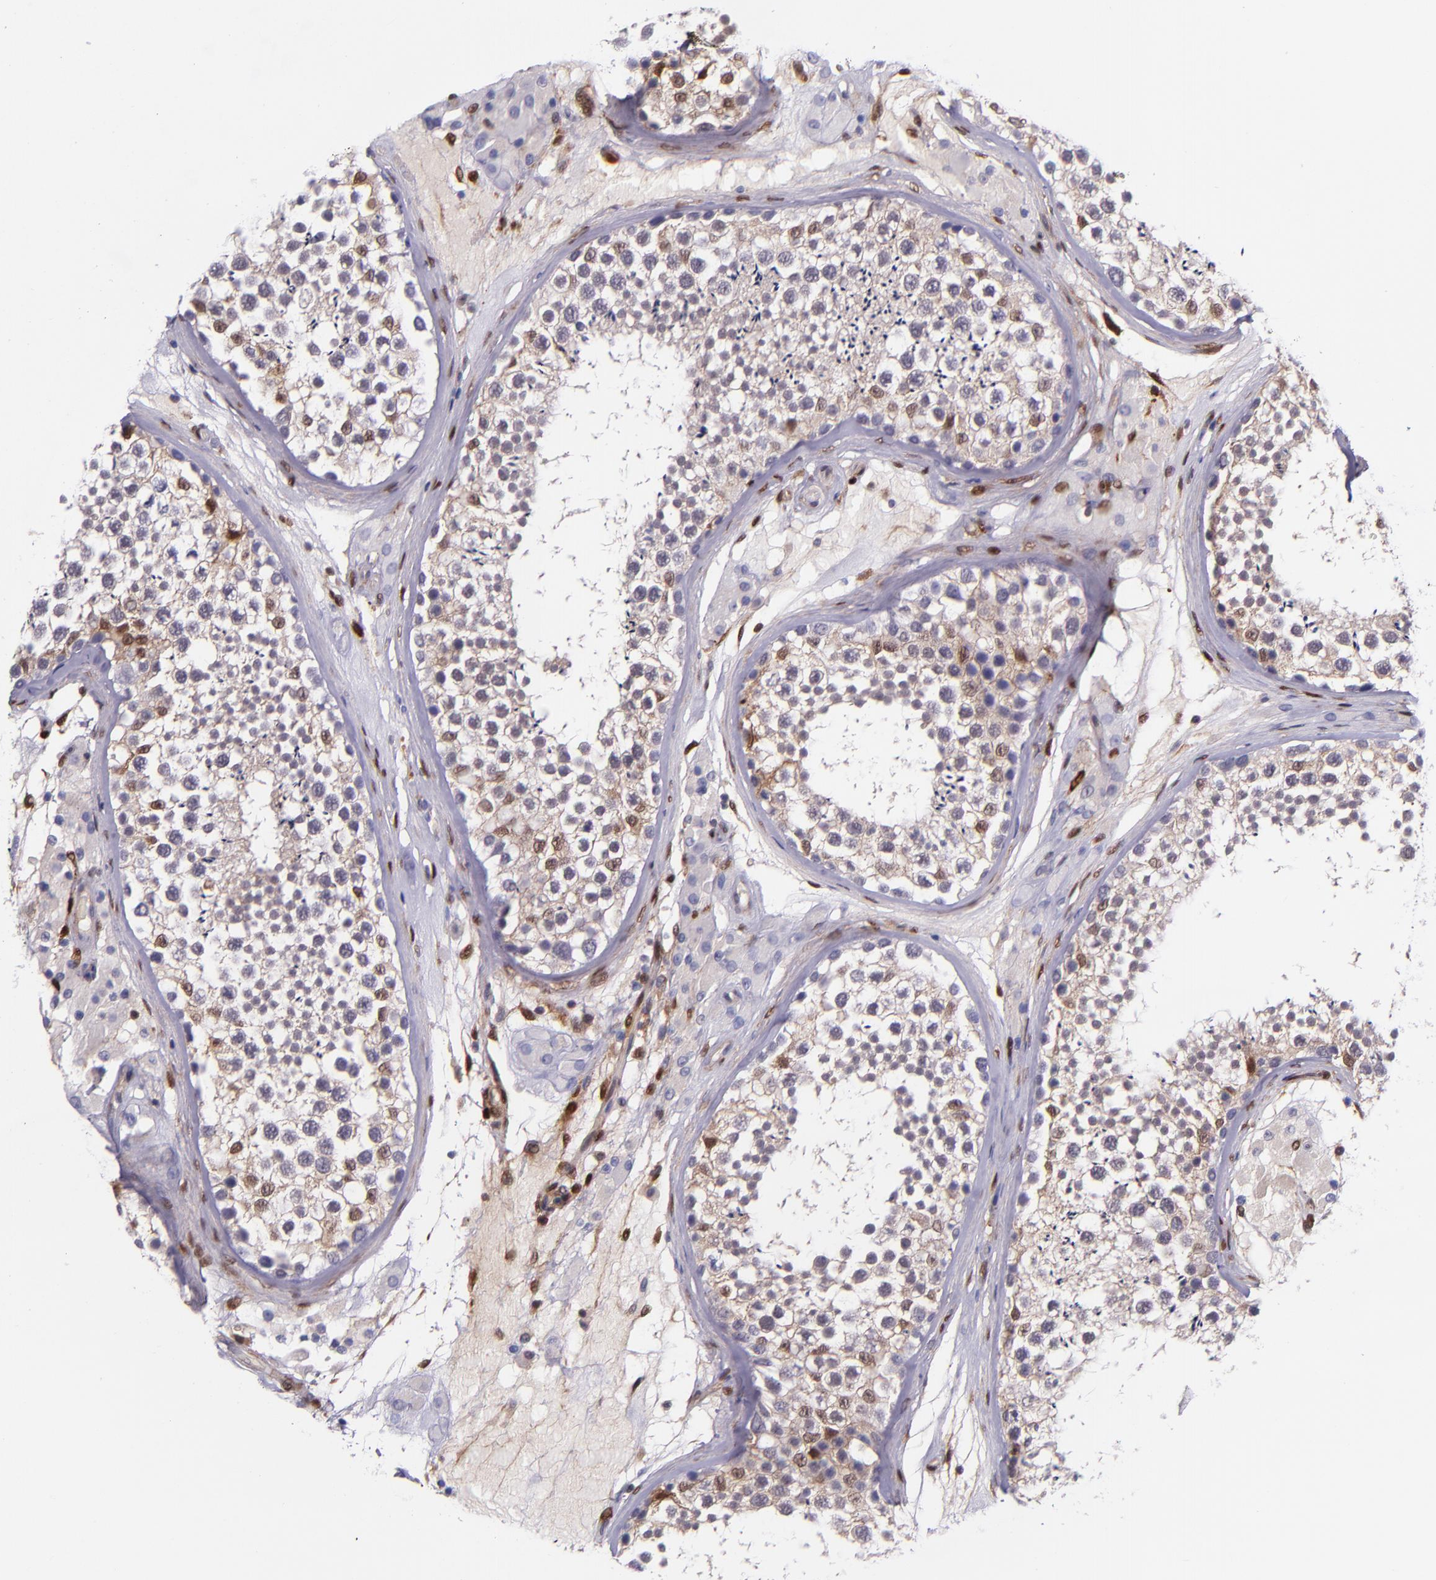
{"staining": {"intensity": "moderate", "quantity": "25%-75%", "location": "nuclear"}, "tissue": "testis", "cell_type": "Cells in seminiferous ducts", "image_type": "normal", "snomed": [{"axis": "morphology", "description": "Normal tissue, NOS"}, {"axis": "topography", "description": "Testis"}], "caption": "Immunohistochemistry (IHC) of normal human testis exhibits medium levels of moderate nuclear positivity in about 25%-75% of cells in seminiferous ducts. The staining was performed using DAB (3,3'-diaminobenzidine) to visualize the protein expression in brown, while the nuclei were stained in blue with hematoxylin (Magnification: 20x).", "gene": "LGALS1", "patient": {"sex": "male", "age": 46}}